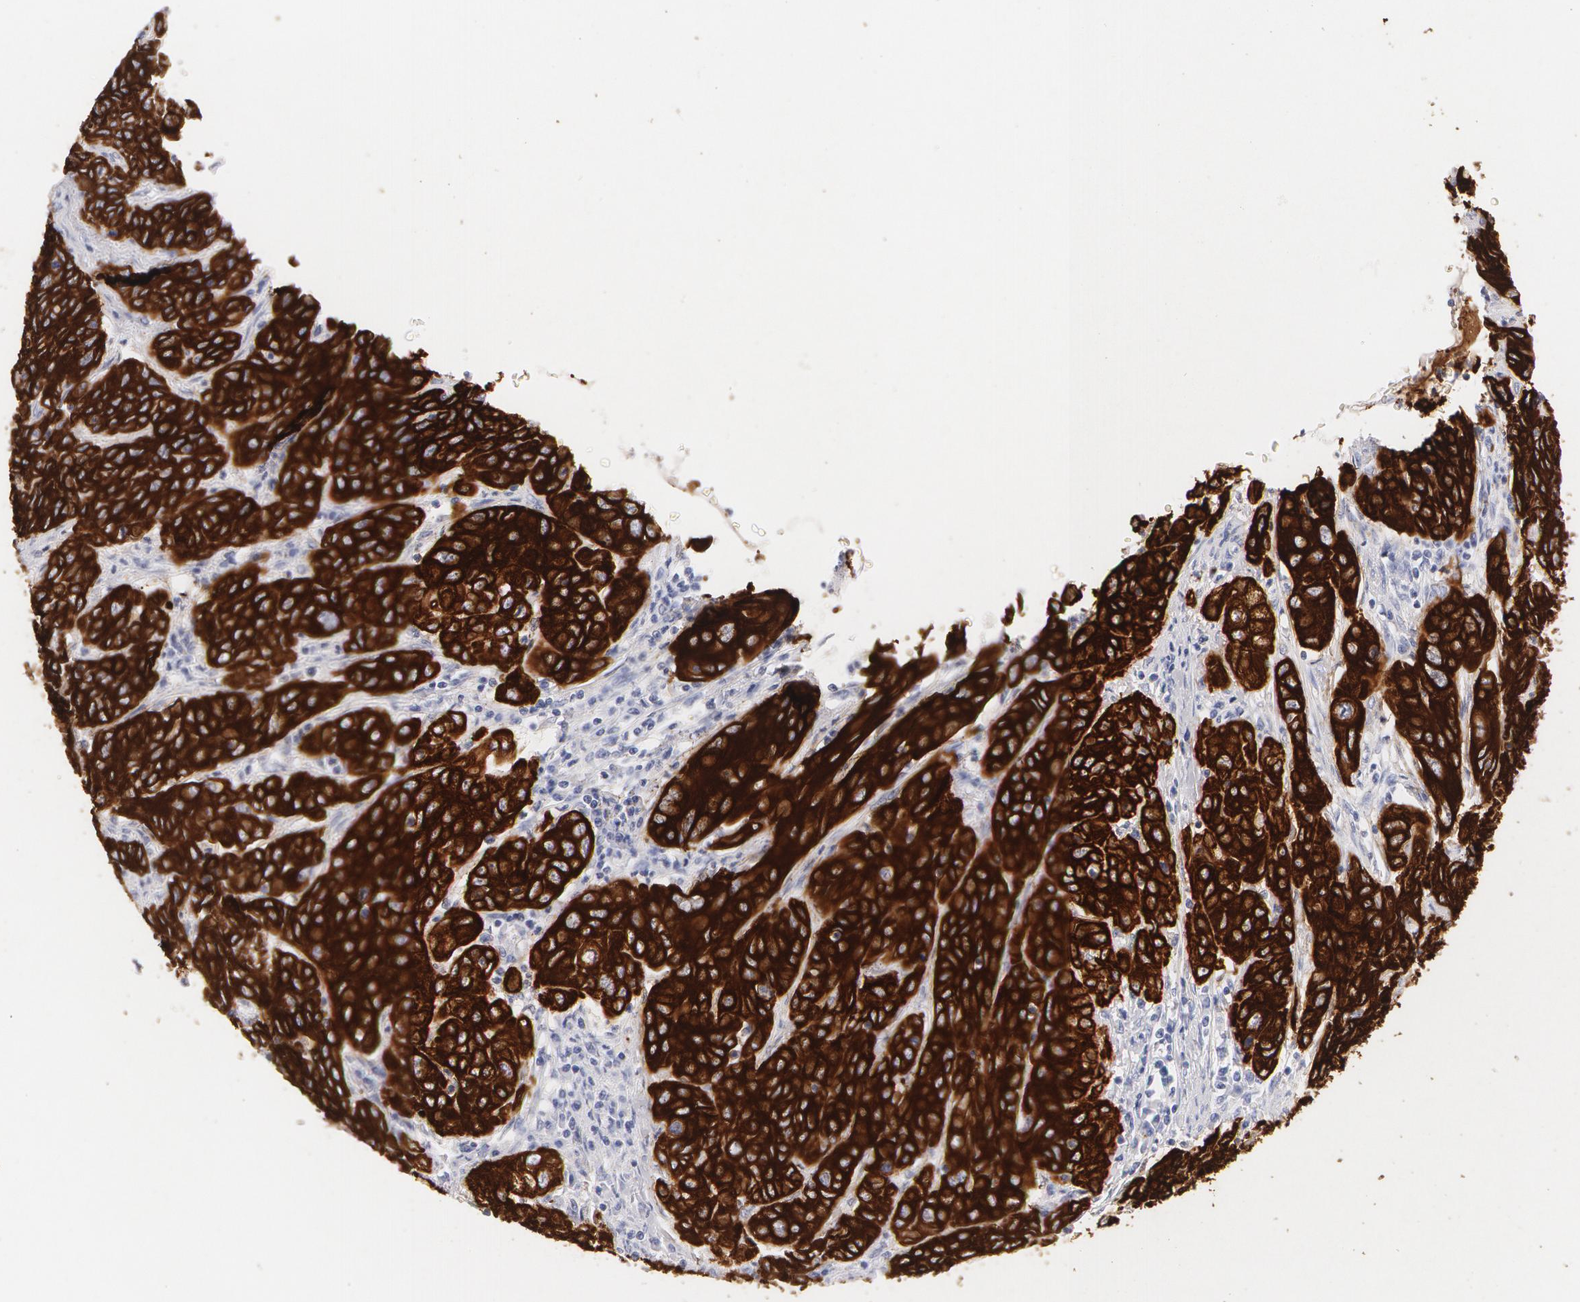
{"staining": {"intensity": "strong", "quantity": ">75%", "location": "cytoplasmic/membranous"}, "tissue": "cervical cancer", "cell_type": "Tumor cells", "image_type": "cancer", "snomed": [{"axis": "morphology", "description": "Squamous cell carcinoma, NOS"}, {"axis": "topography", "description": "Cervix"}], "caption": "Strong cytoplasmic/membranous protein expression is seen in about >75% of tumor cells in cervical cancer. Ihc stains the protein of interest in brown and the nuclei are stained blue.", "gene": "KRT8", "patient": {"sex": "female", "age": 38}}